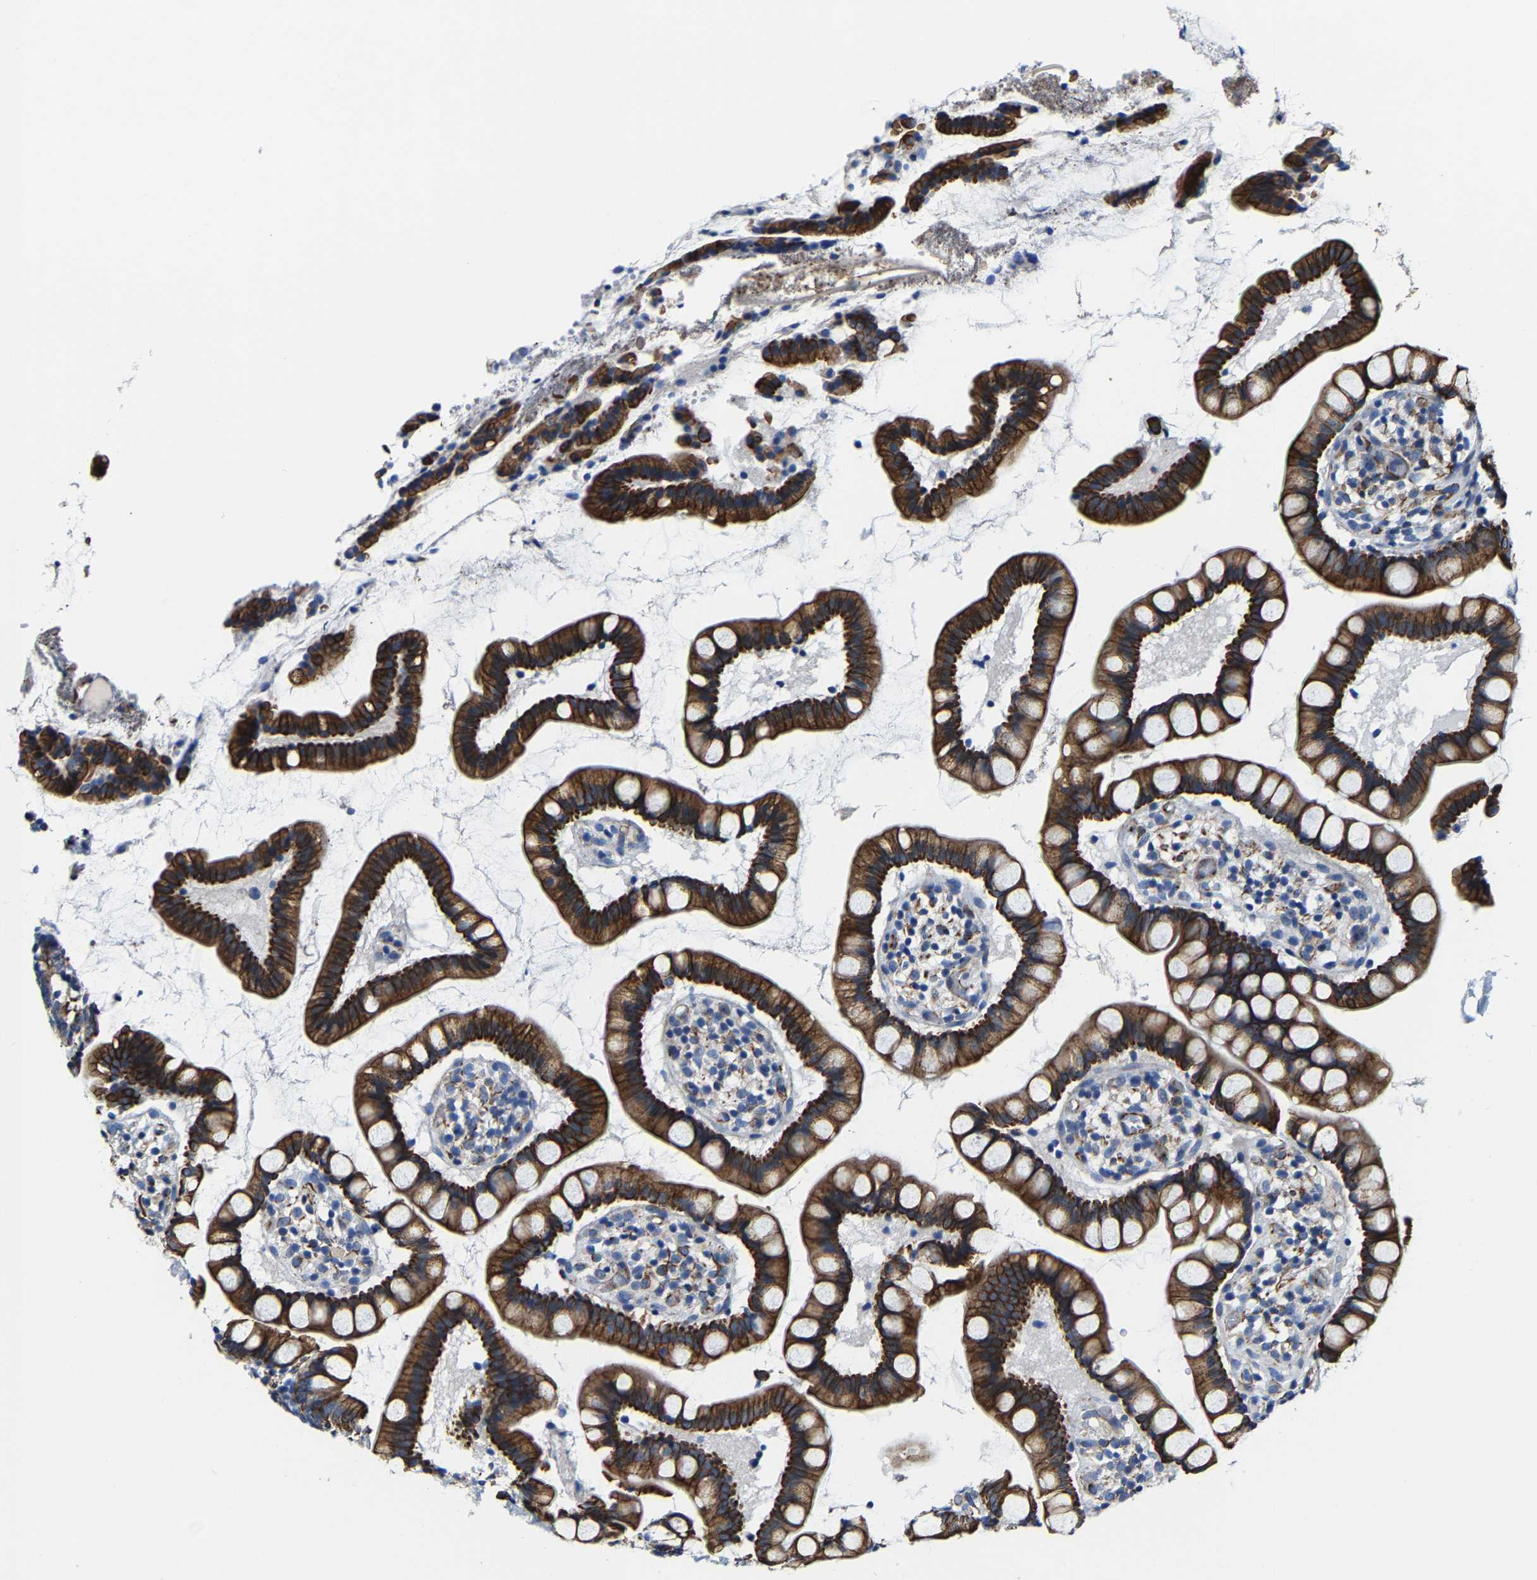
{"staining": {"intensity": "strong", "quantity": ">75%", "location": "cytoplasmic/membranous"}, "tissue": "small intestine", "cell_type": "Glandular cells", "image_type": "normal", "snomed": [{"axis": "morphology", "description": "Normal tissue, NOS"}, {"axis": "topography", "description": "Small intestine"}], "caption": "The immunohistochemical stain labels strong cytoplasmic/membranous positivity in glandular cells of benign small intestine. (brown staining indicates protein expression, while blue staining denotes nuclei).", "gene": "MMEL1", "patient": {"sex": "female", "age": 84}}